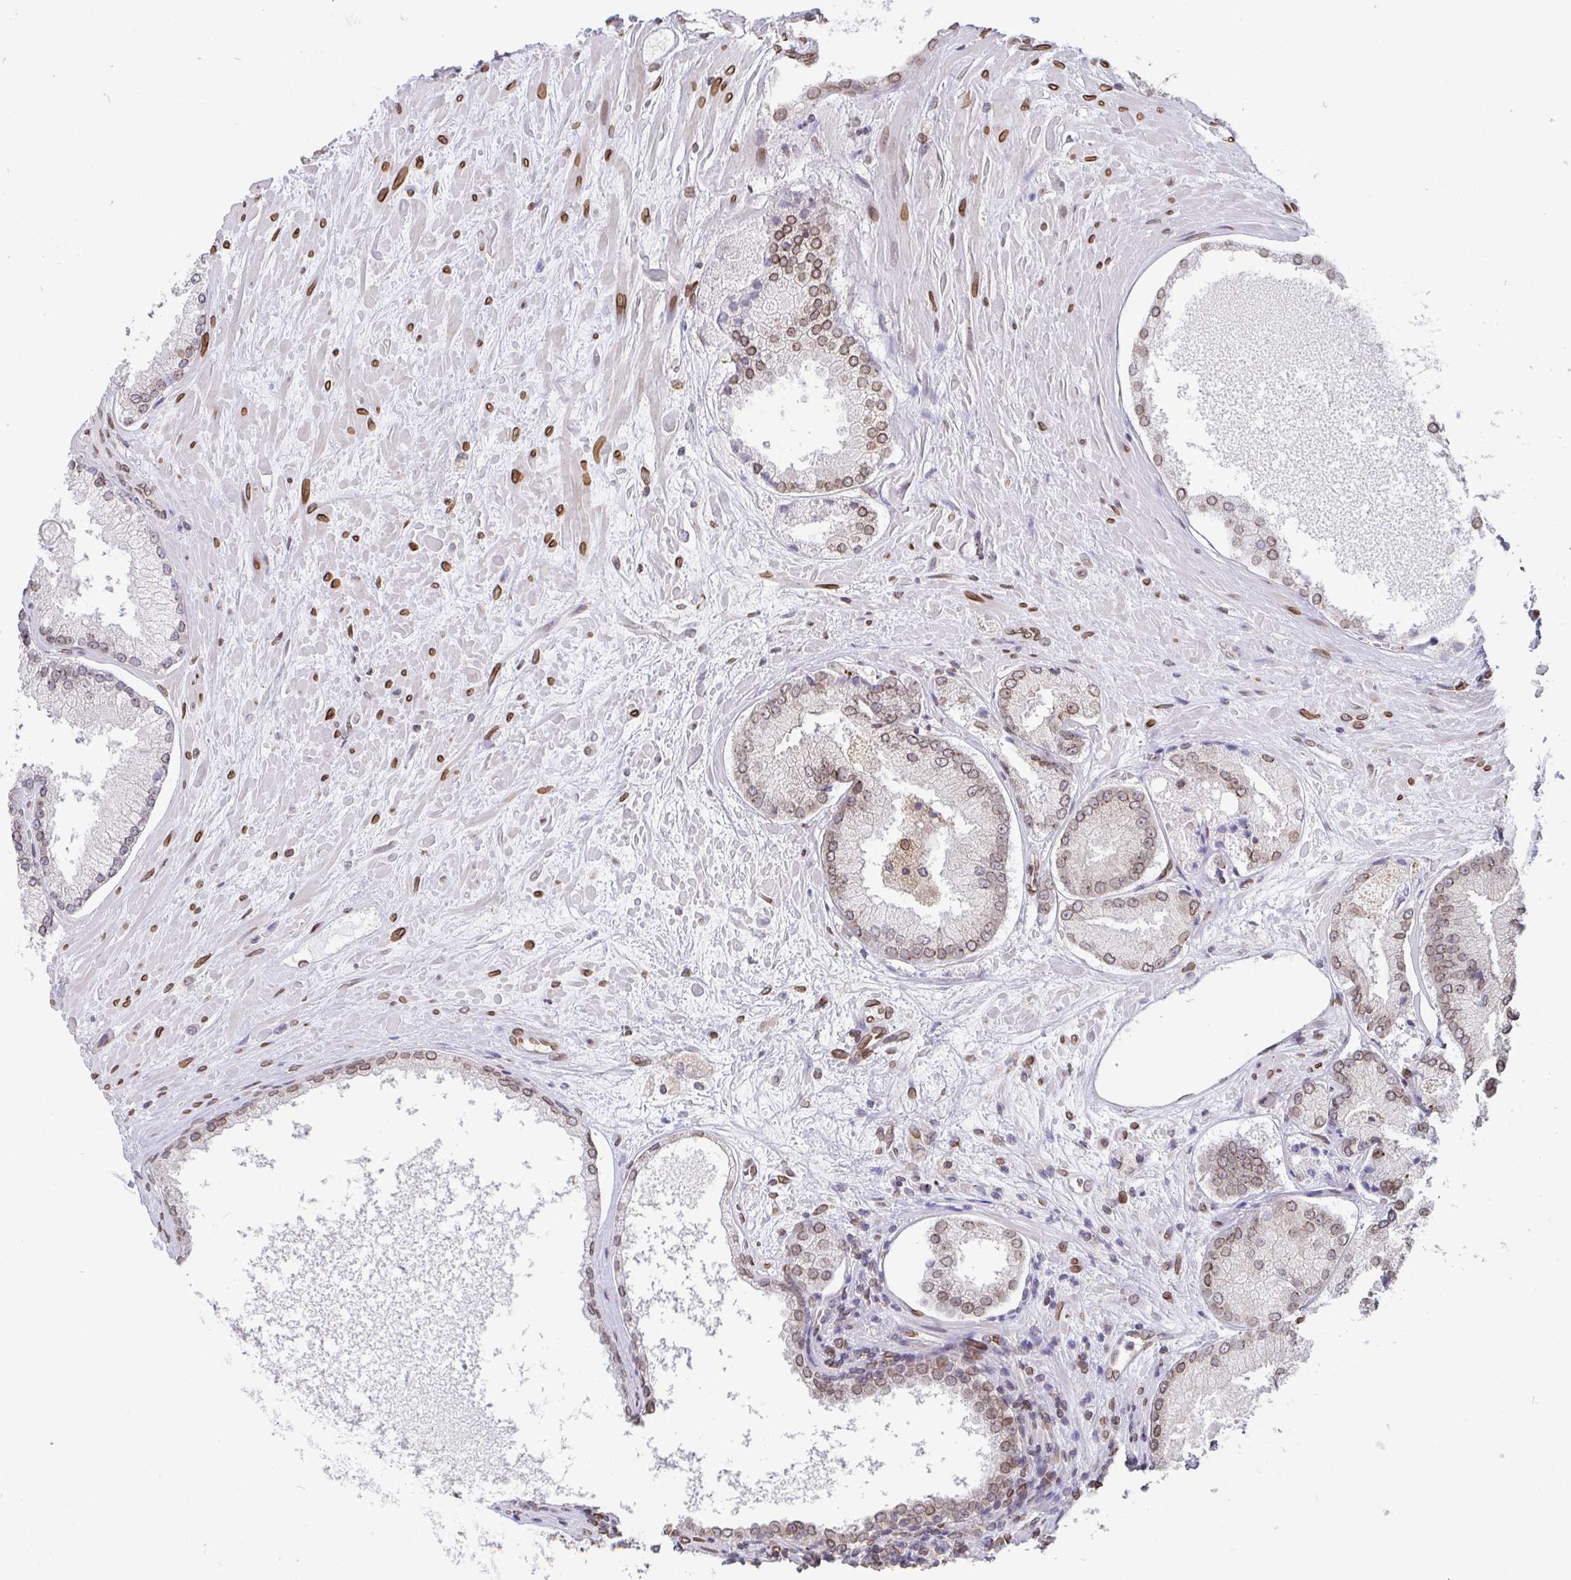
{"staining": {"intensity": "weak", "quantity": ">75%", "location": "cytoplasmic/membranous,nuclear"}, "tissue": "prostate cancer", "cell_type": "Tumor cells", "image_type": "cancer", "snomed": [{"axis": "morphology", "description": "Adenocarcinoma, High grade"}, {"axis": "topography", "description": "Prostate"}], "caption": "Prostate adenocarcinoma (high-grade) stained for a protein demonstrates weak cytoplasmic/membranous and nuclear positivity in tumor cells. (DAB IHC, brown staining for protein, blue staining for nuclei).", "gene": "EMD", "patient": {"sex": "male", "age": 73}}